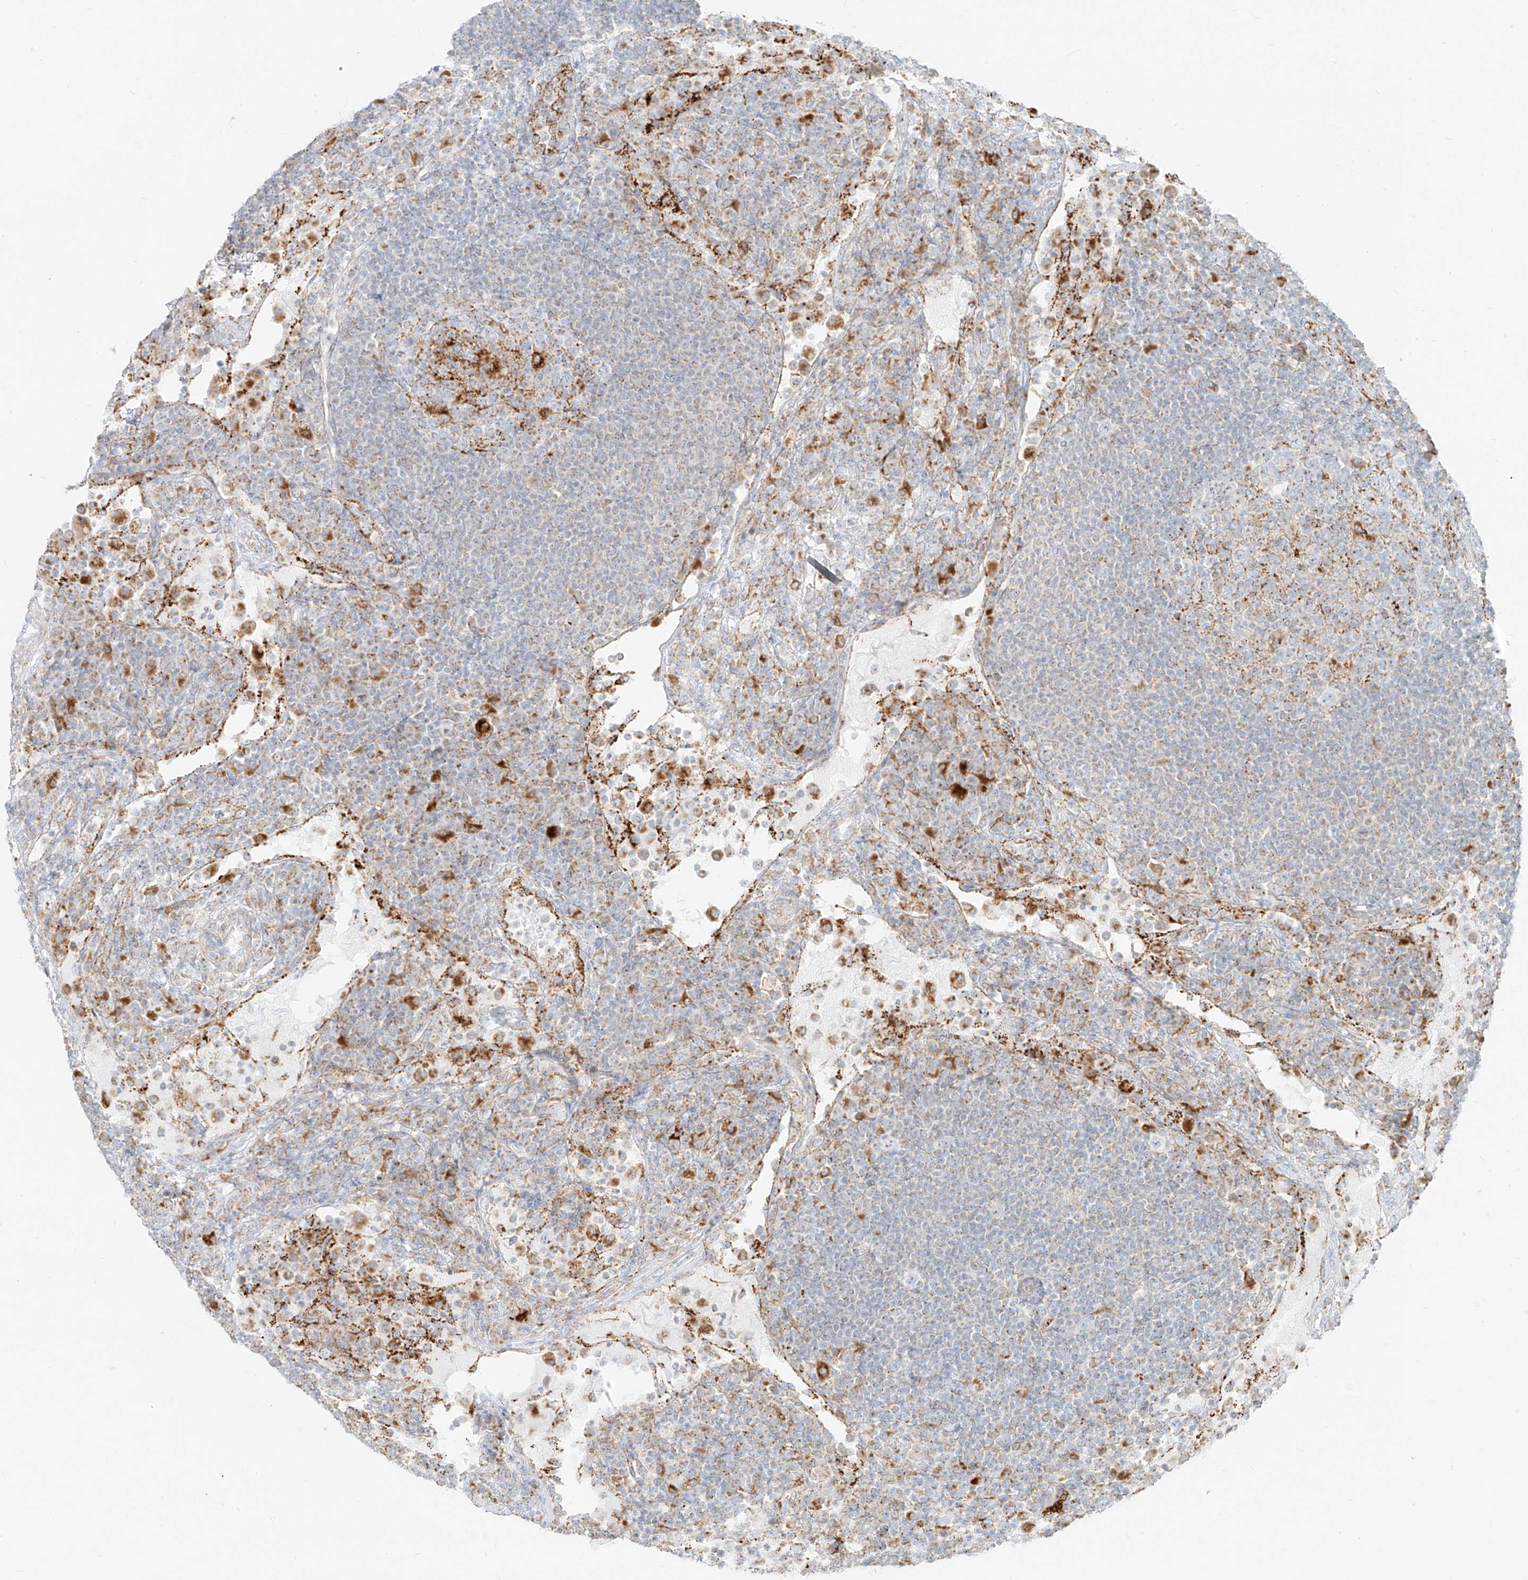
{"staining": {"intensity": "moderate", "quantity": "25%-75%", "location": "cytoplasmic/membranous"}, "tissue": "lymph node", "cell_type": "Germinal center cells", "image_type": "normal", "snomed": [{"axis": "morphology", "description": "Normal tissue, NOS"}, {"axis": "topography", "description": "Lymph node"}], "caption": "Immunohistochemistry of benign human lymph node demonstrates medium levels of moderate cytoplasmic/membranous positivity in about 25%-75% of germinal center cells.", "gene": "SLC35F6", "patient": {"sex": "female", "age": 53}}